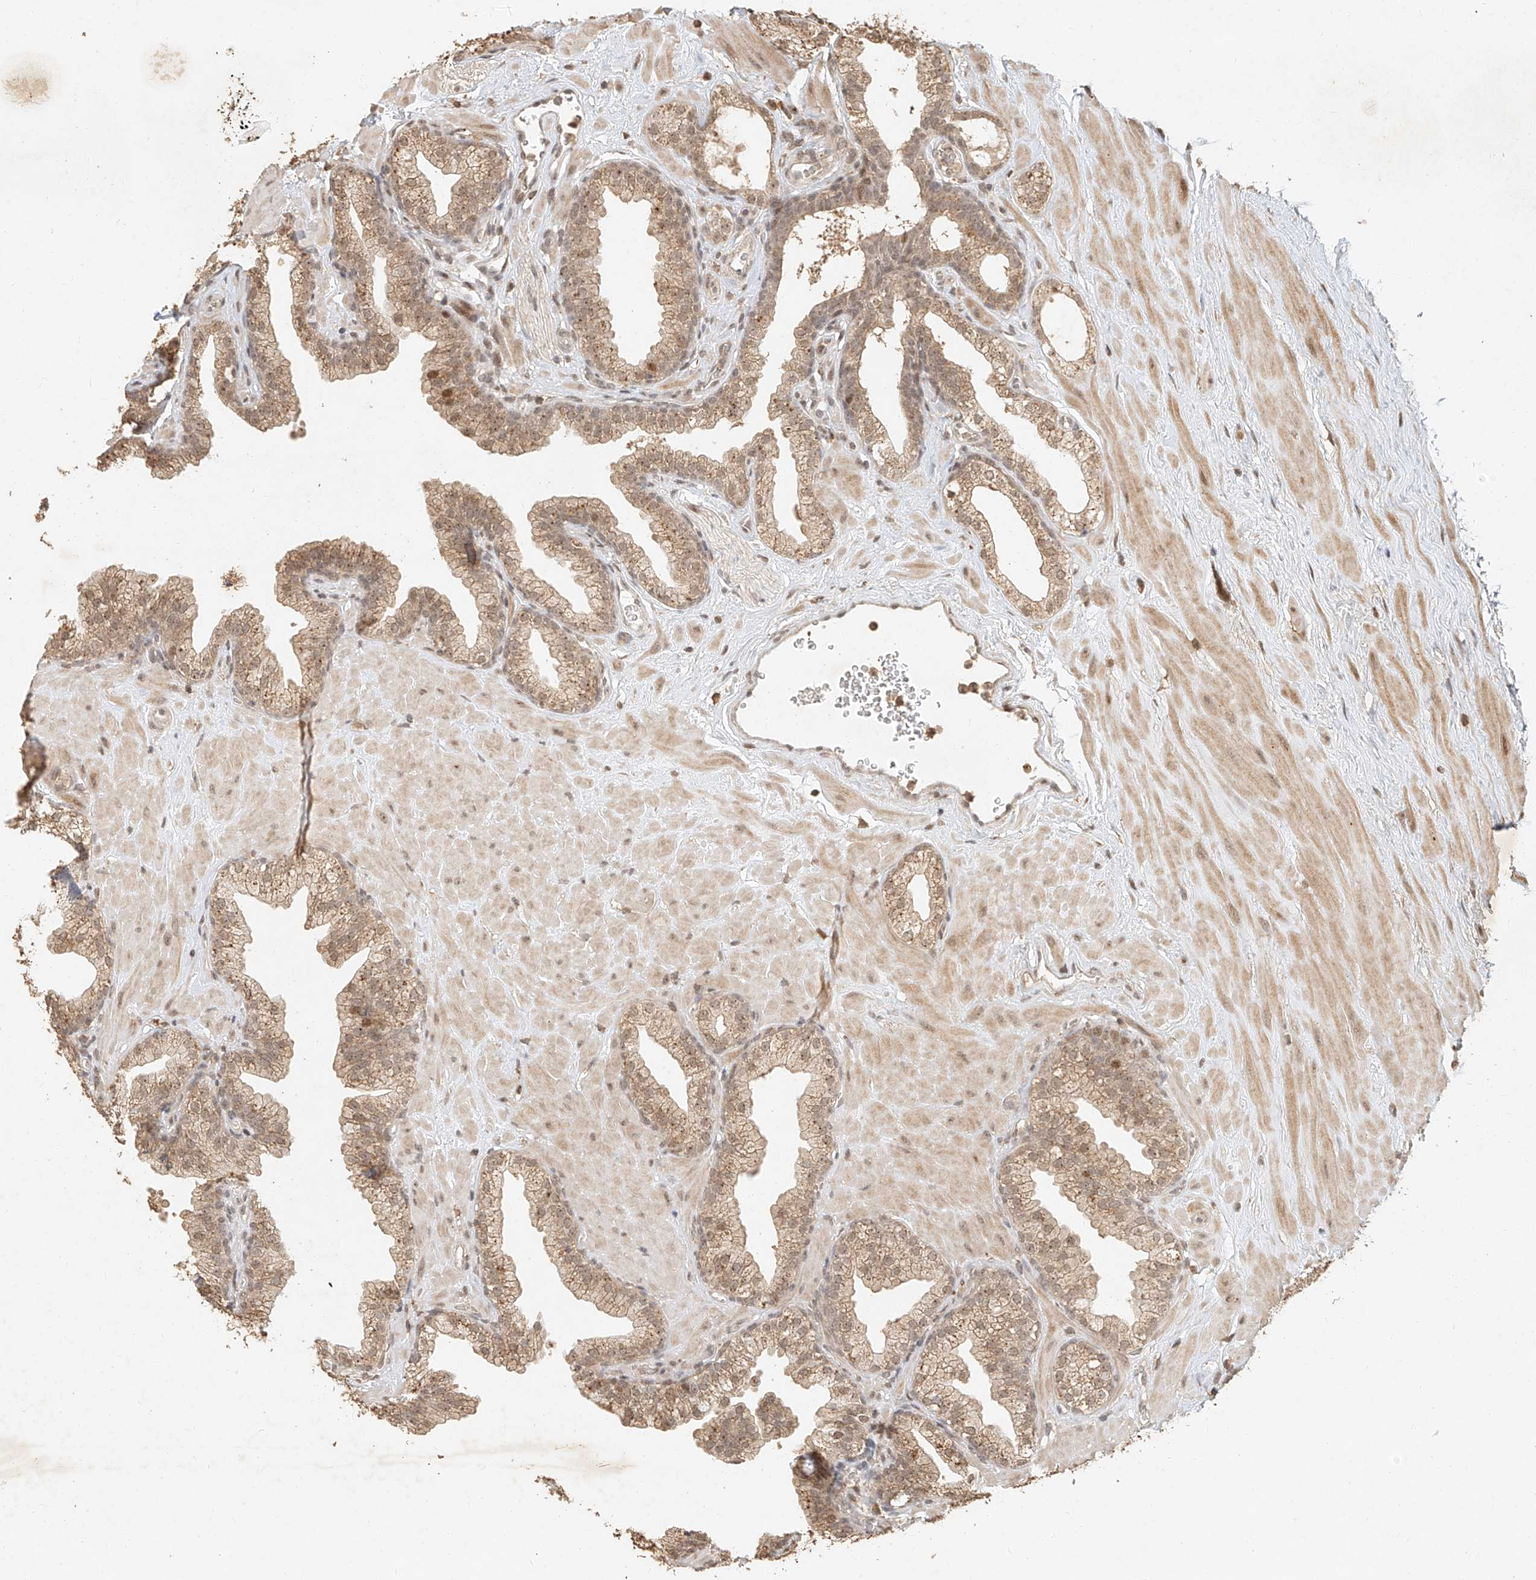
{"staining": {"intensity": "moderate", "quantity": ">75%", "location": "cytoplasmic/membranous,nuclear"}, "tissue": "prostate", "cell_type": "Glandular cells", "image_type": "normal", "snomed": [{"axis": "morphology", "description": "Normal tissue, NOS"}, {"axis": "morphology", "description": "Urothelial carcinoma, Low grade"}, {"axis": "topography", "description": "Urinary bladder"}, {"axis": "topography", "description": "Prostate"}], "caption": "Normal prostate reveals moderate cytoplasmic/membranous,nuclear expression in approximately >75% of glandular cells.", "gene": "CXorf58", "patient": {"sex": "male", "age": 60}}